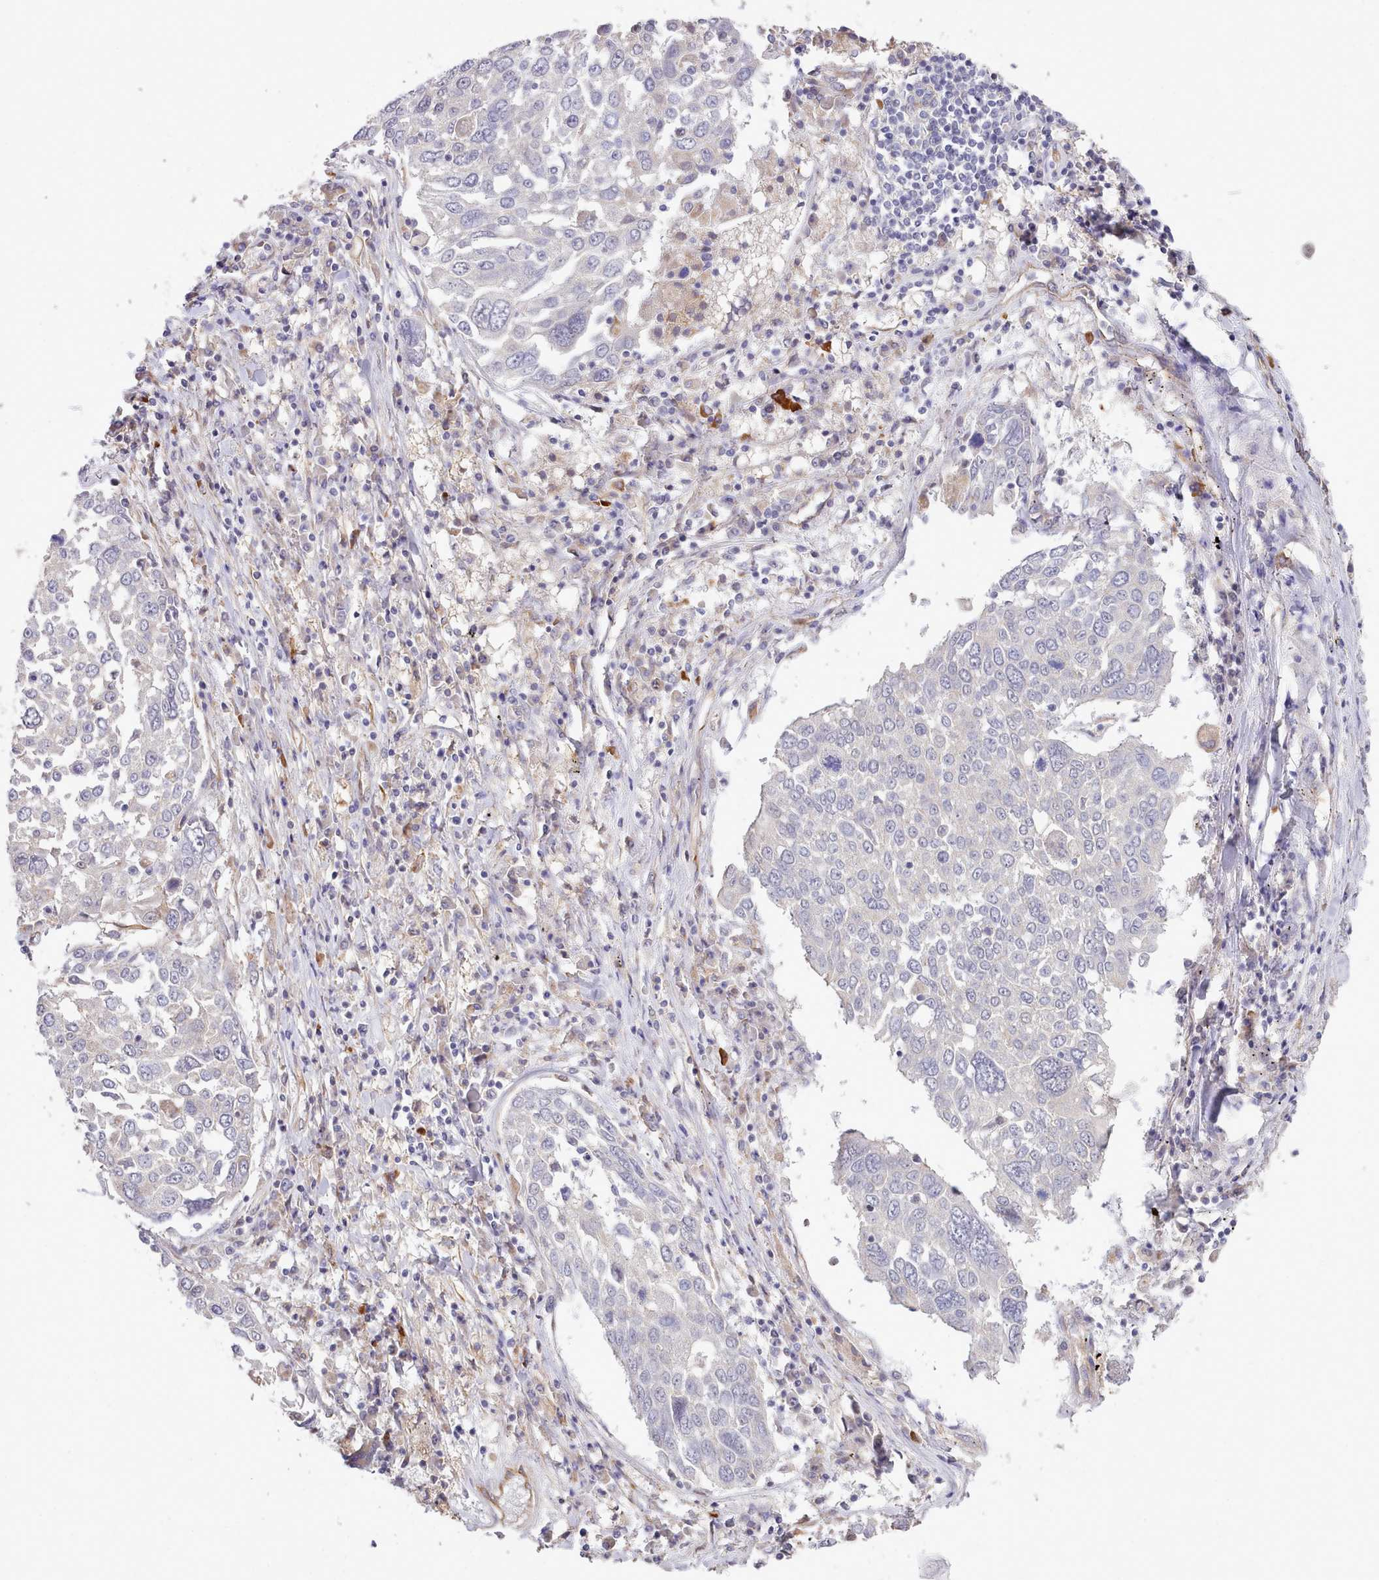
{"staining": {"intensity": "negative", "quantity": "none", "location": "none"}, "tissue": "lung cancer", "cell_type": "Tumor cells", "image_type": "cancer", "snomed": [{"axis": "morphology", "description": "Squamous cell carcinoma, NOS"}, {"axis": "topography", "description": "Lung"}], "caption": "Tumor cells are negative for protein expression in human lung cancer.", "gene": "ZC3H13", "patient": {"sex": "male", "age": 65}}